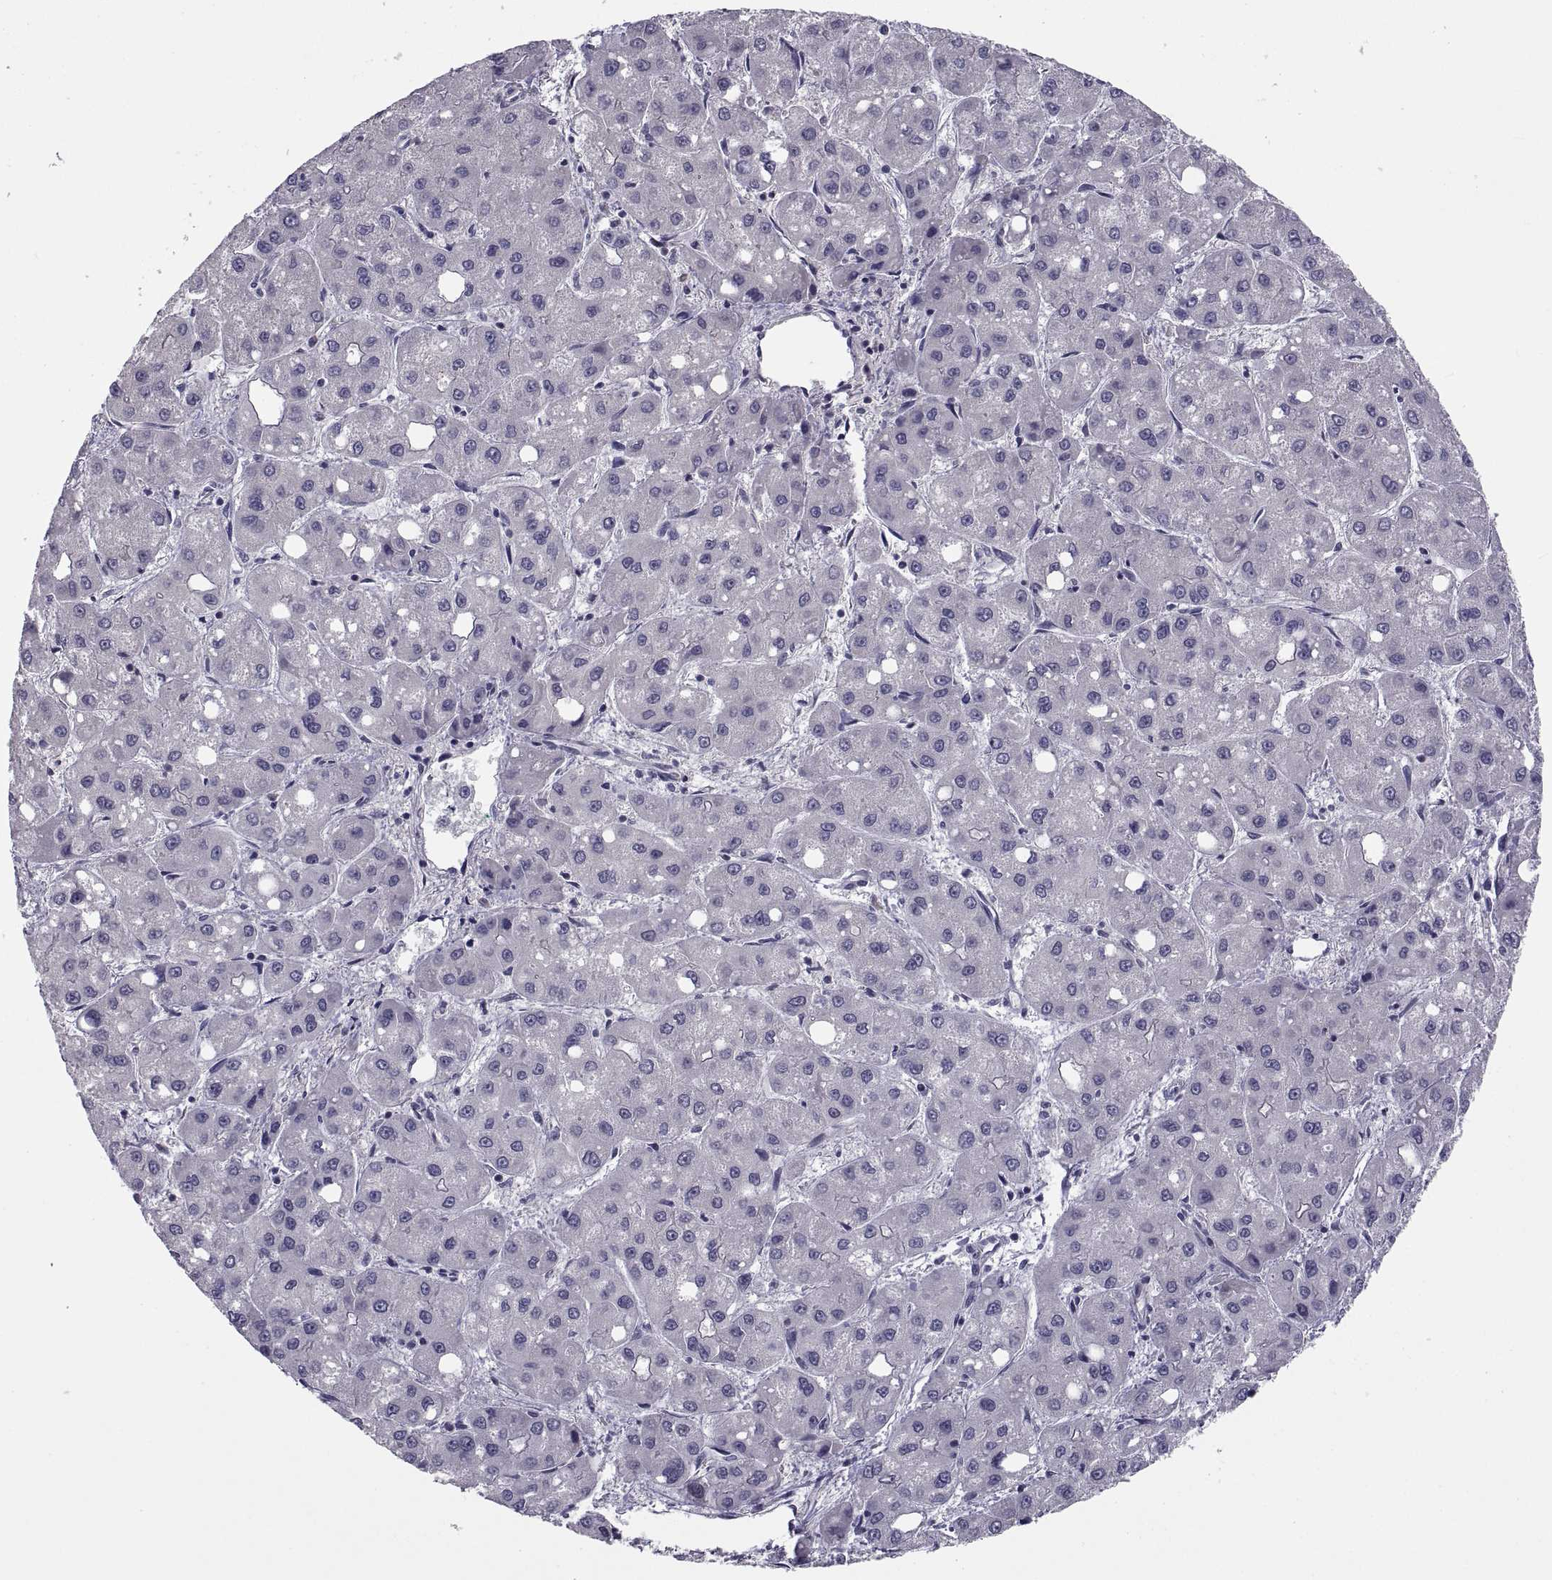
{"staining": {"intensity": "negative", "quantity": "none", "location": "none"}, "tissue": "liver cancer", "cell_type": "Tumor cells", "image_type": "cancer", "snomed": [{"axis": "morphology", "description": "Carcinoma, Hepatocellular, NOS"}, {"axis": "topography", "description": "Liver"}], "caption": "Tumor cells are negative for protein expression in human hepatocellular carcinoma (liver).", "gene": "NPTX2", "patient": {"sex": "male", "age": 73}}